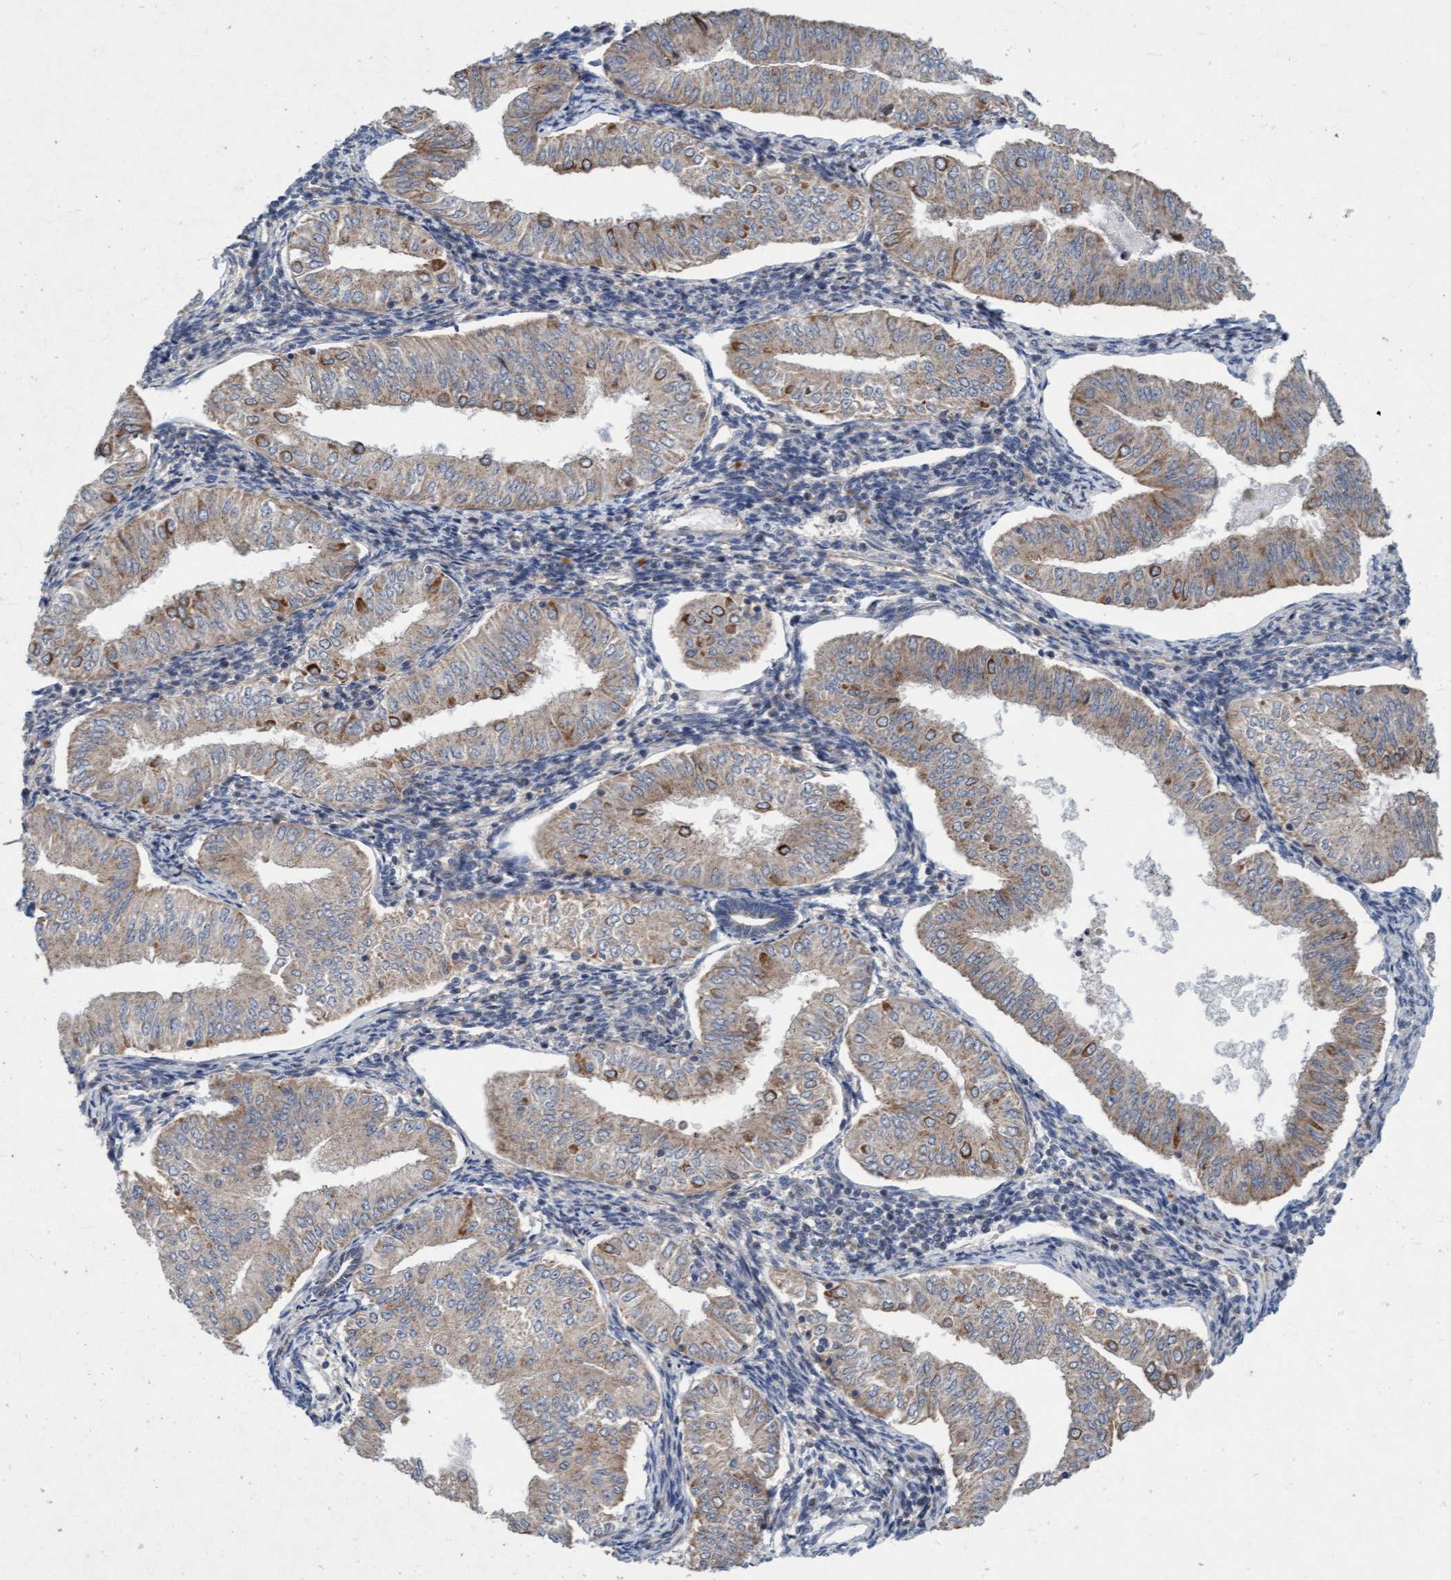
{"staining": {"intensity": "moderate", "quantity": "<25%", "location": "cytoplasmic/membranous"}, "tissue": "endometrial cancer", "cell_type": "Tumor cells", "image_type": "cancer", "snomed": [{"axis": "morphology", "description": "Normal tissue, NOS"}, {"axis": "morphology", "description": "Adenocarcinoma, NOS"}, {"axis": "topography", "description": "Endometrium"}], "caption": "This is an image of immunohistochemistry staining of endometrial cancer, which shows moderate positivity in the cytoplasmic/membranous of tumor cells.", "gene": "TMEM70", "patient": {"sex": "female", "age": 53}}